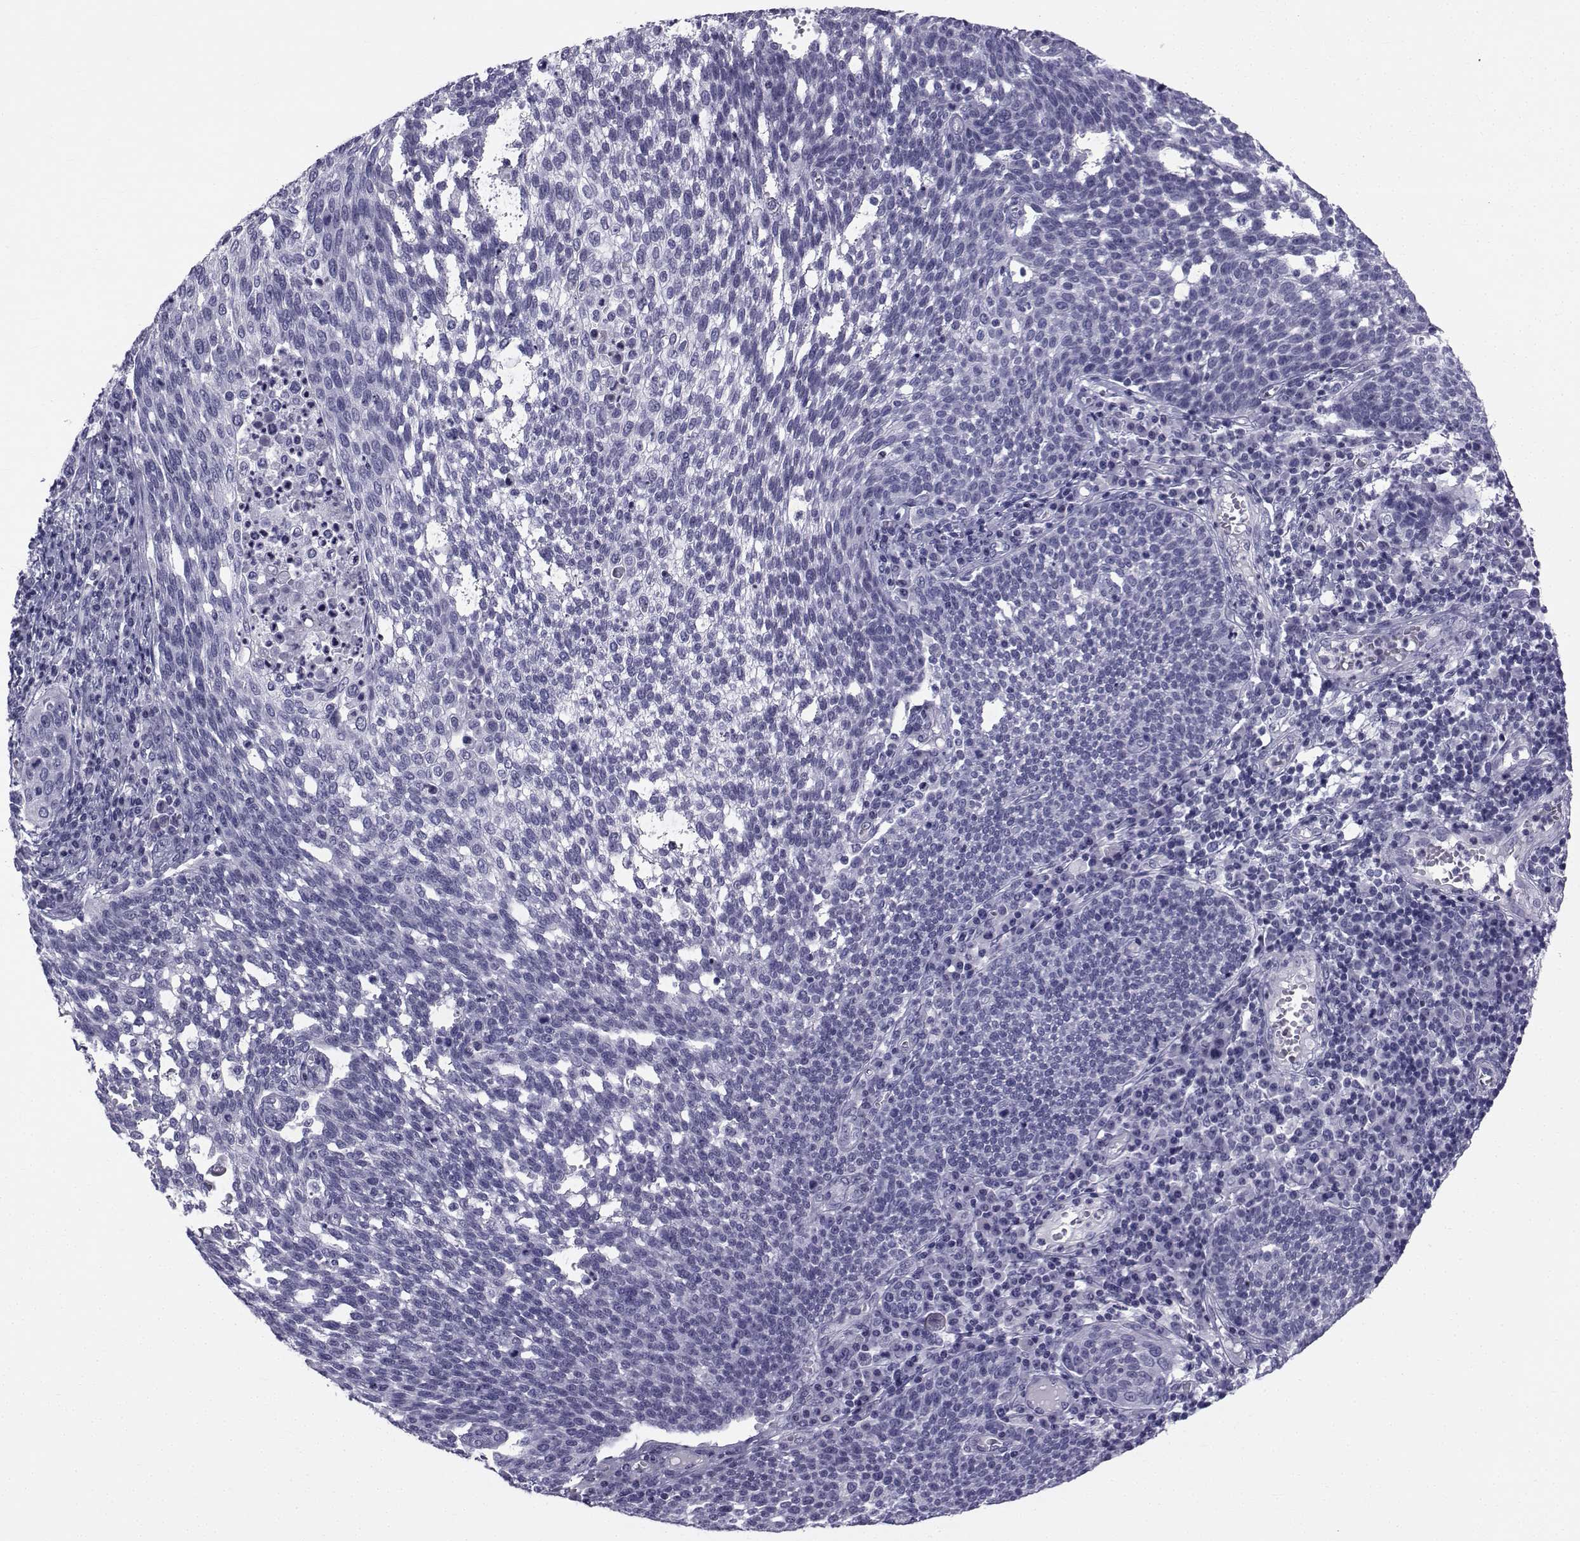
{"staining": {"intensity": "negative", "quantity": "none", "location": "none"}, "tissue": "cervical cancer", "cell_type": "Tumor cells", "image_type": "cancer", "snomed": [{"axis": "morphology", "description": "Squamous cell carcinoma, NOS"}, {"axis": "topography", "description": "Cervix"}], "caption": "High magnification brightfield microscopy of cervical squamous cell carcinoma stained with DAB (3,3'-diaminobenzidine) (brown) and counterstained with hematoxylin (blue): tumor cells show no significant expression. (DAB immunohistochemistry visualized using brightfield microscopy, high magnification).", "gene": "SPANXD", "patient": {"sex": "female", "age": 34}}